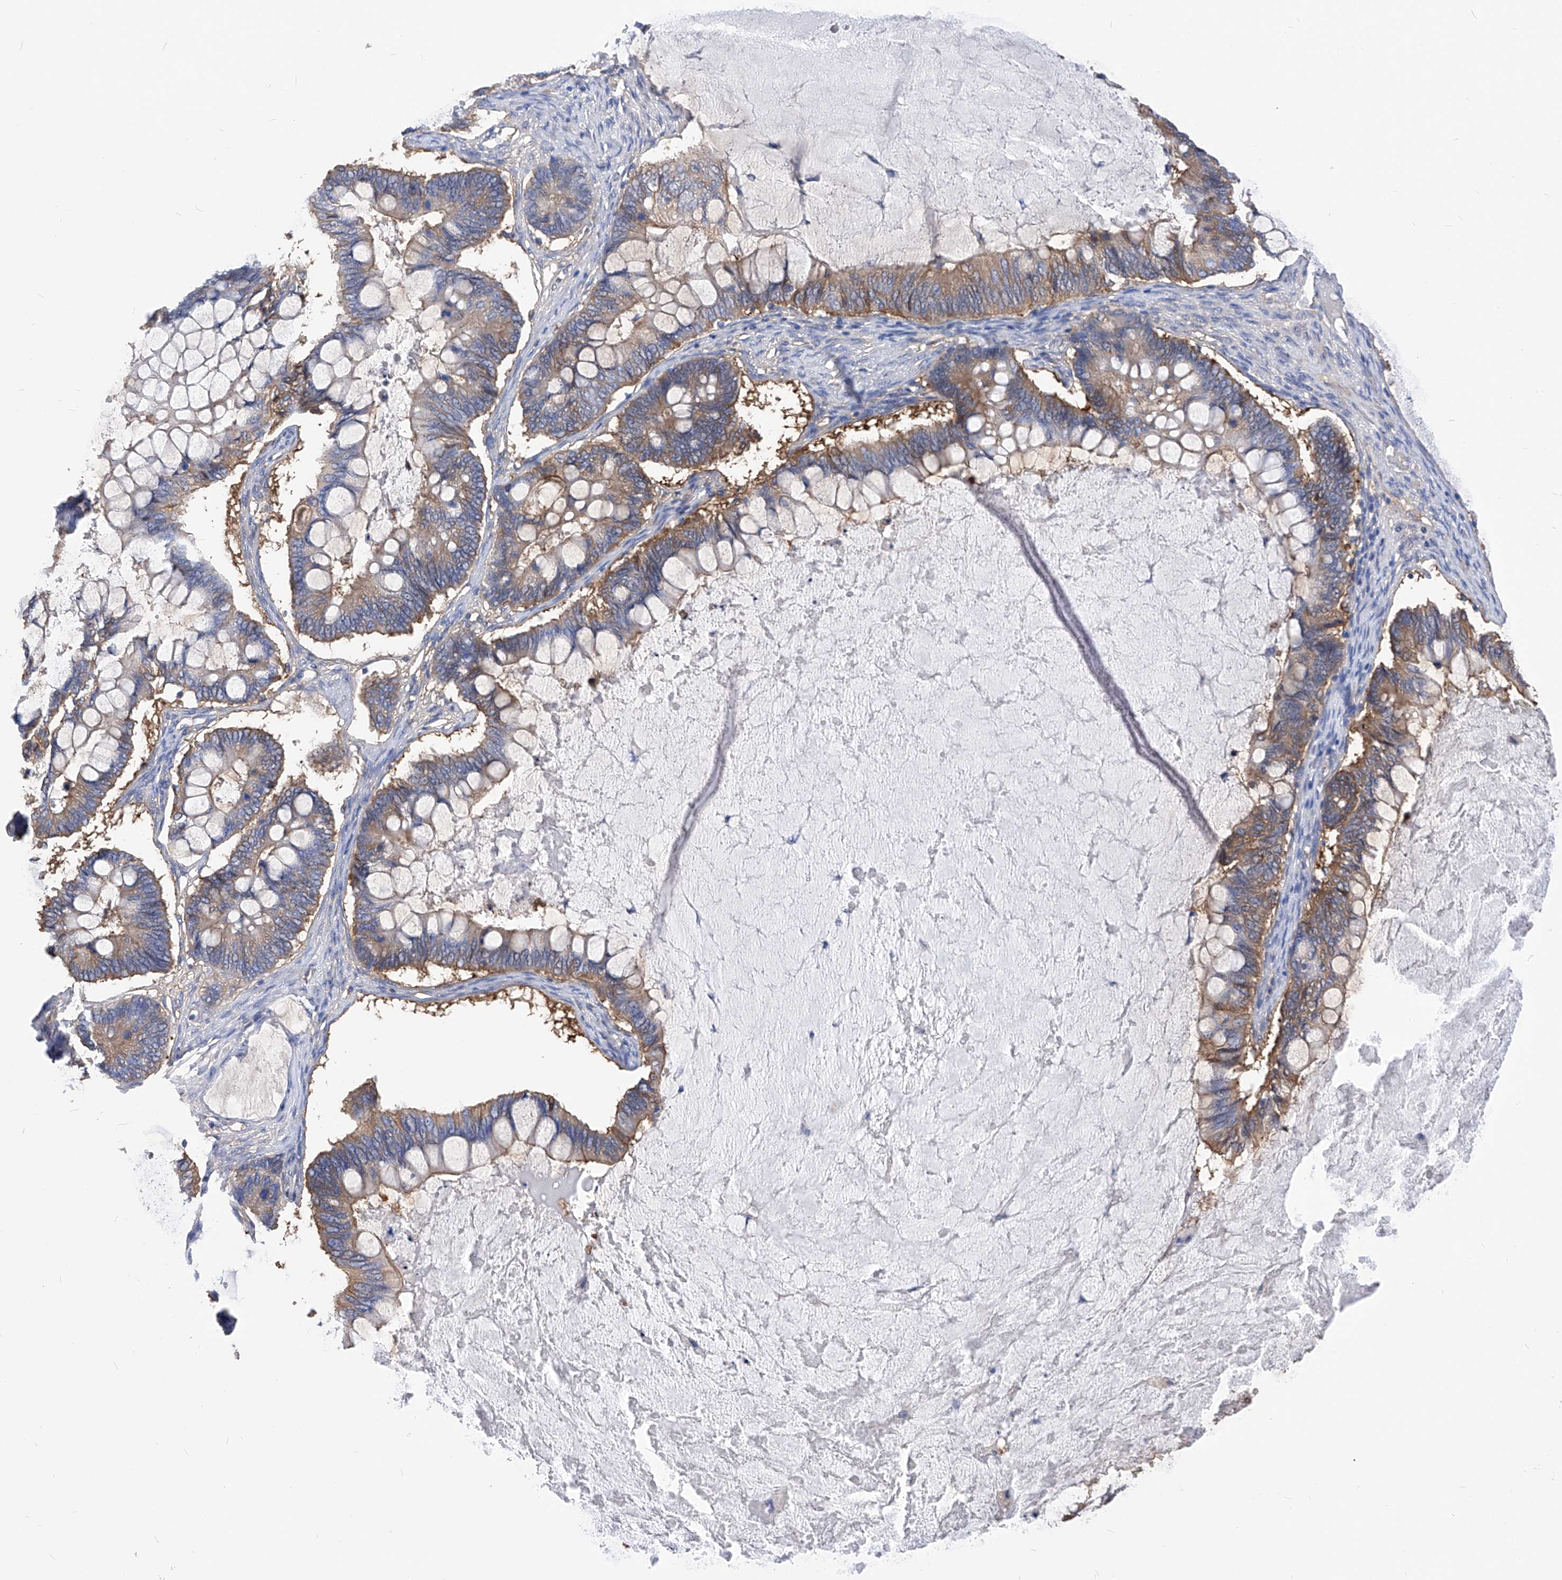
{"staining": {"intensity": "moderate", "quantity": "<25%", "location": "cytoplasmic/membranous"}, "tissue": "ovarian cancer", "cell_type": "Tumor cells", "image_type": "cancer", "snomed": [{"axis": "morphology", "description": "Cystadenocarcinoma, mucinous, NOS"}, {"axis": "topography", "description": "Ovary"}], "caption": "IHC (DAB) staining of ovarian mucinous cystadenocarcinoma demonstrates moderate cytoplasmic/membranous protein staining in approximately <25% of tumor cells.", "gene": "XPNPEP1", "patient": {"sex": "female", "age": 61}}